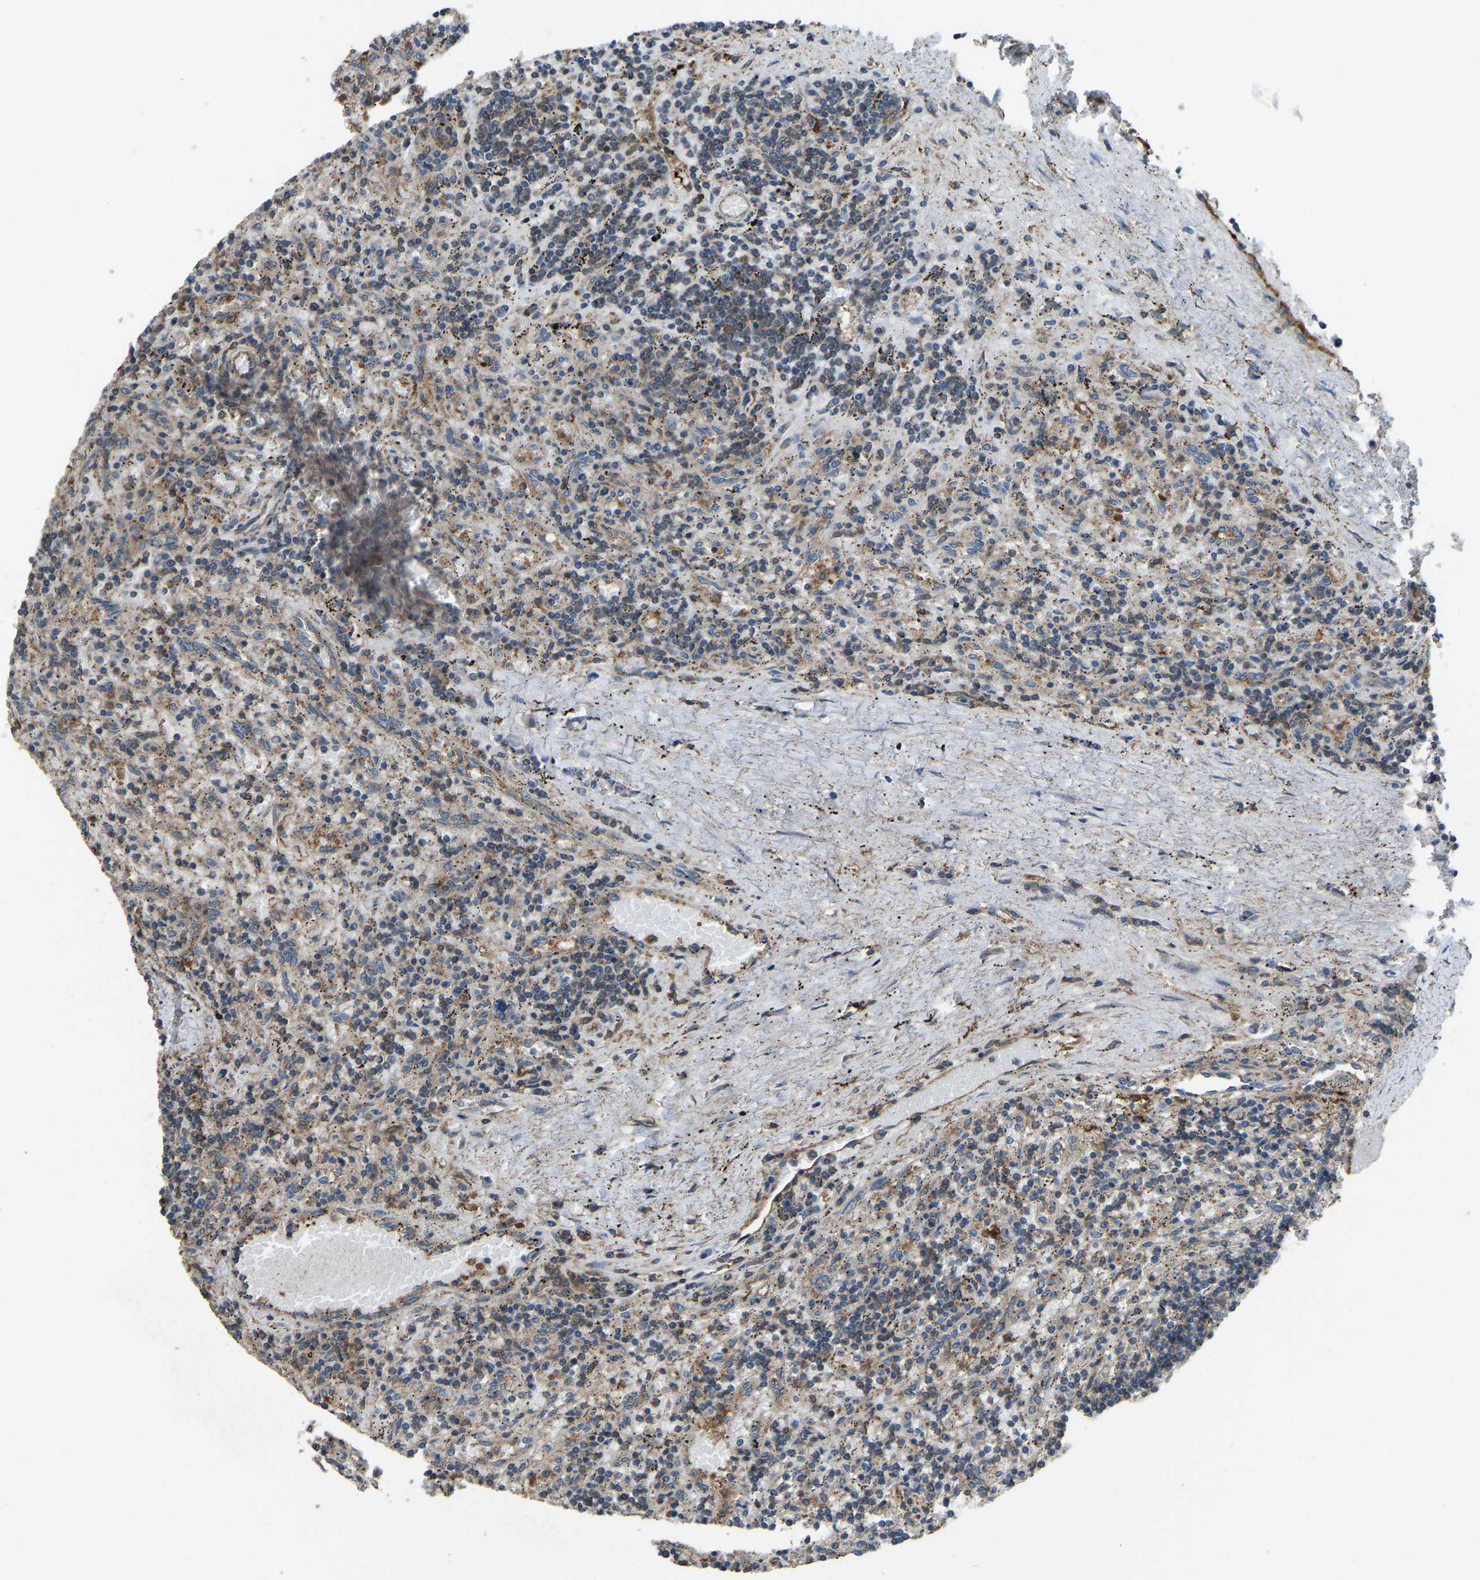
{"staining": {"intensity": "weak", "quantity": "25%-75%", "location": "cytoplasmic/membranous"}, "tissue": "lymphoma", "cell_type": "Tumor cells", "image_type": "cancer", "snomed": [{"axis": "morphology", "description": "Malignant lymphoma, non-Hodgkin's type, Low grade"}, {"axis": "topography", "description": "Spleen"}], "caption": "Immunohistochemistry (IHC) micrograph of neoplastic tissue: lymphoma stained using immunohistochemistry (IHC) displays low levels of weak protein expression localized specifically in the cytoplasmic/membranous of tumor cells, appearing as a cytoplasmic/membranous brown color.", "gene": "SLC4A2", "patient": {"sex": "male", "age": 76}}